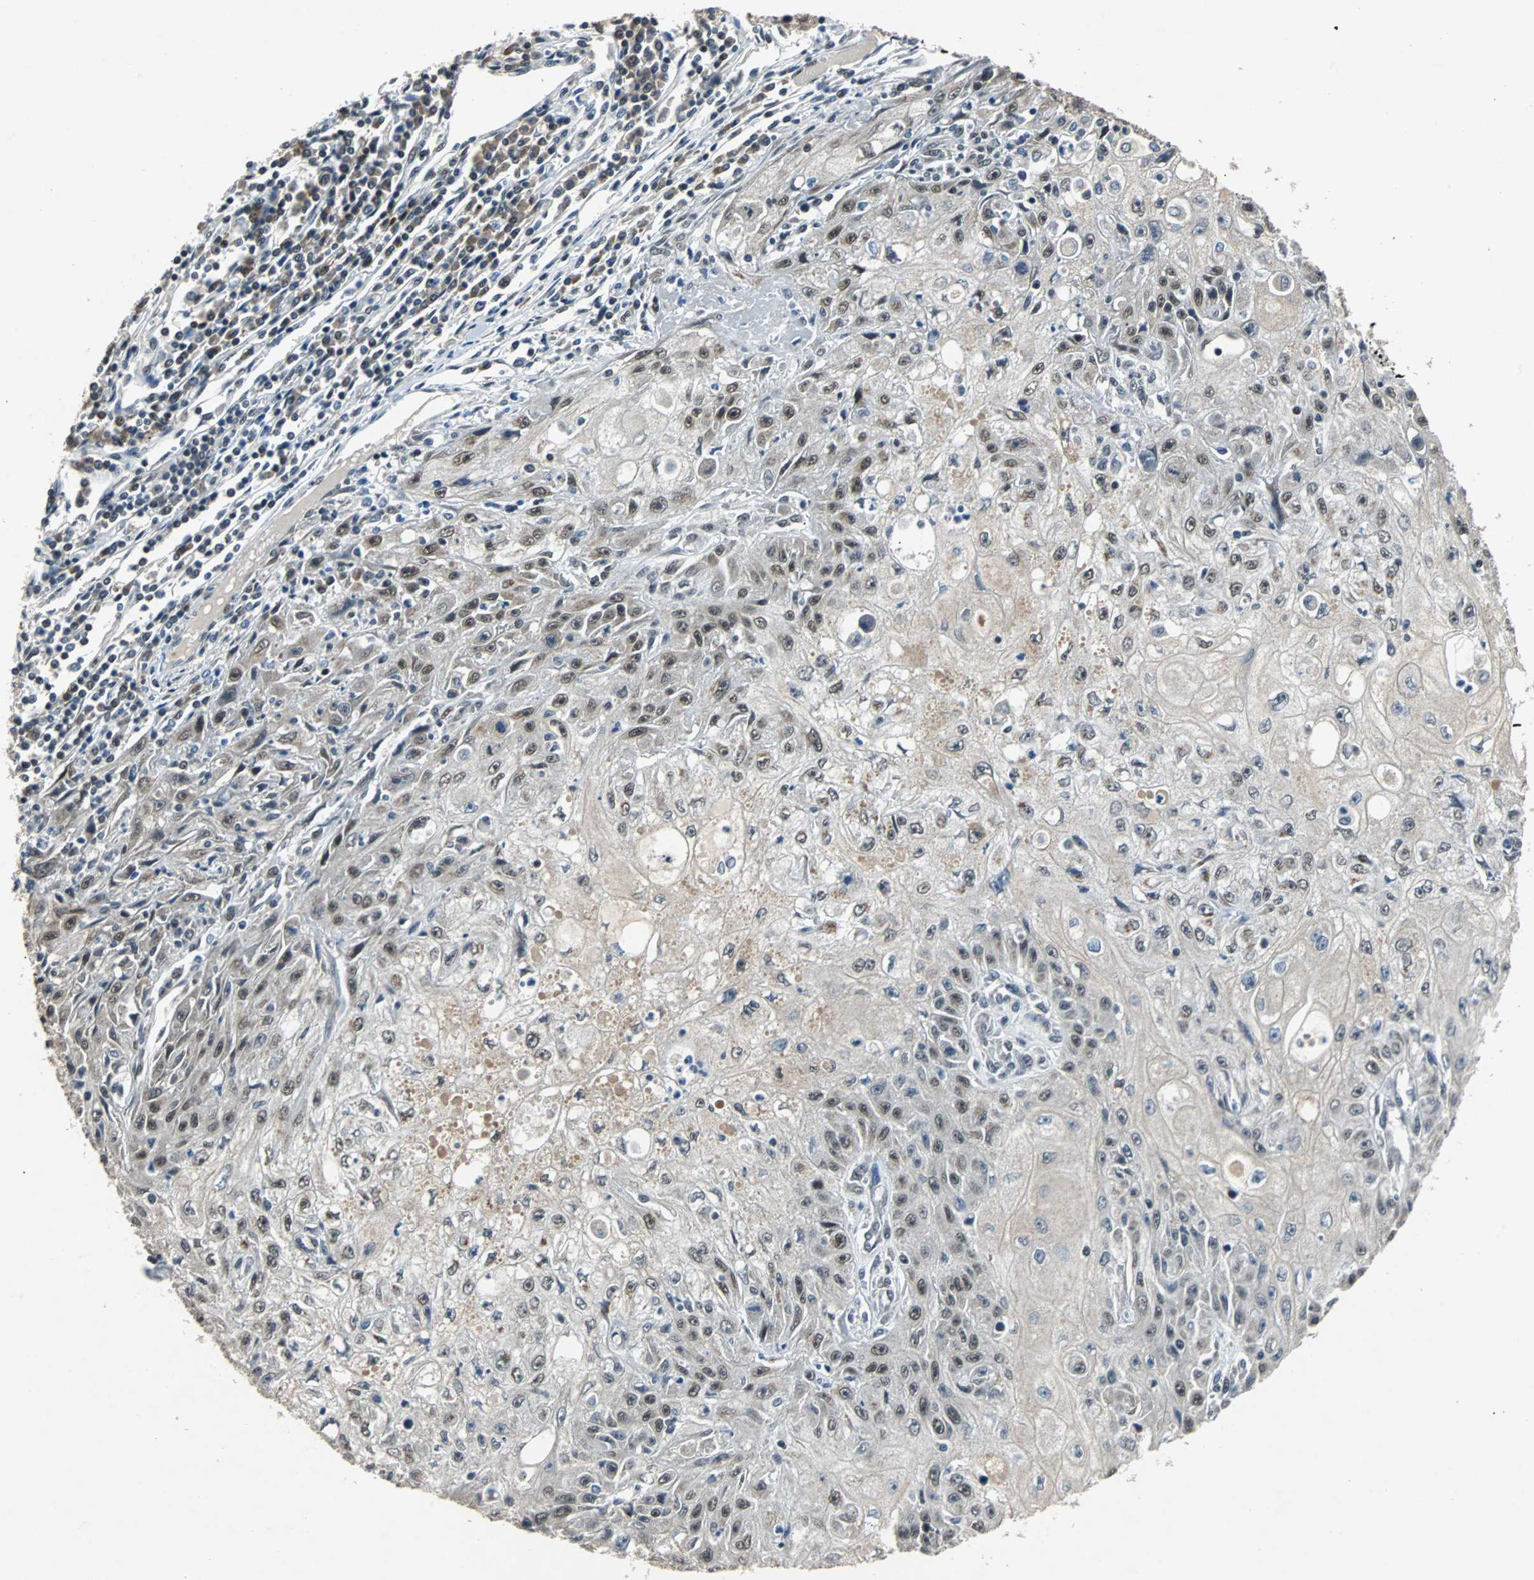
{"staining": {"intensity": "weak", "quantity": "25%-75%", "location": "nuclear"}, "tissue": "skin cancer", "cell_type": "Tumor cells", "image_type": "cancer", "snomed": [{"axis": "morphology", "description": "Squamous cell carcinoma, NOS"}, {"axis": "topography", "description": "Skin"}], "caption": "The histopathology image demonstrates immunohistochemical staining of skin cancer. There is weak nuclear positivity is identified in approximately 25%-75% of tumor cells.", "gene": "USP28", "patient": {"sex": "male", "age": 75}}